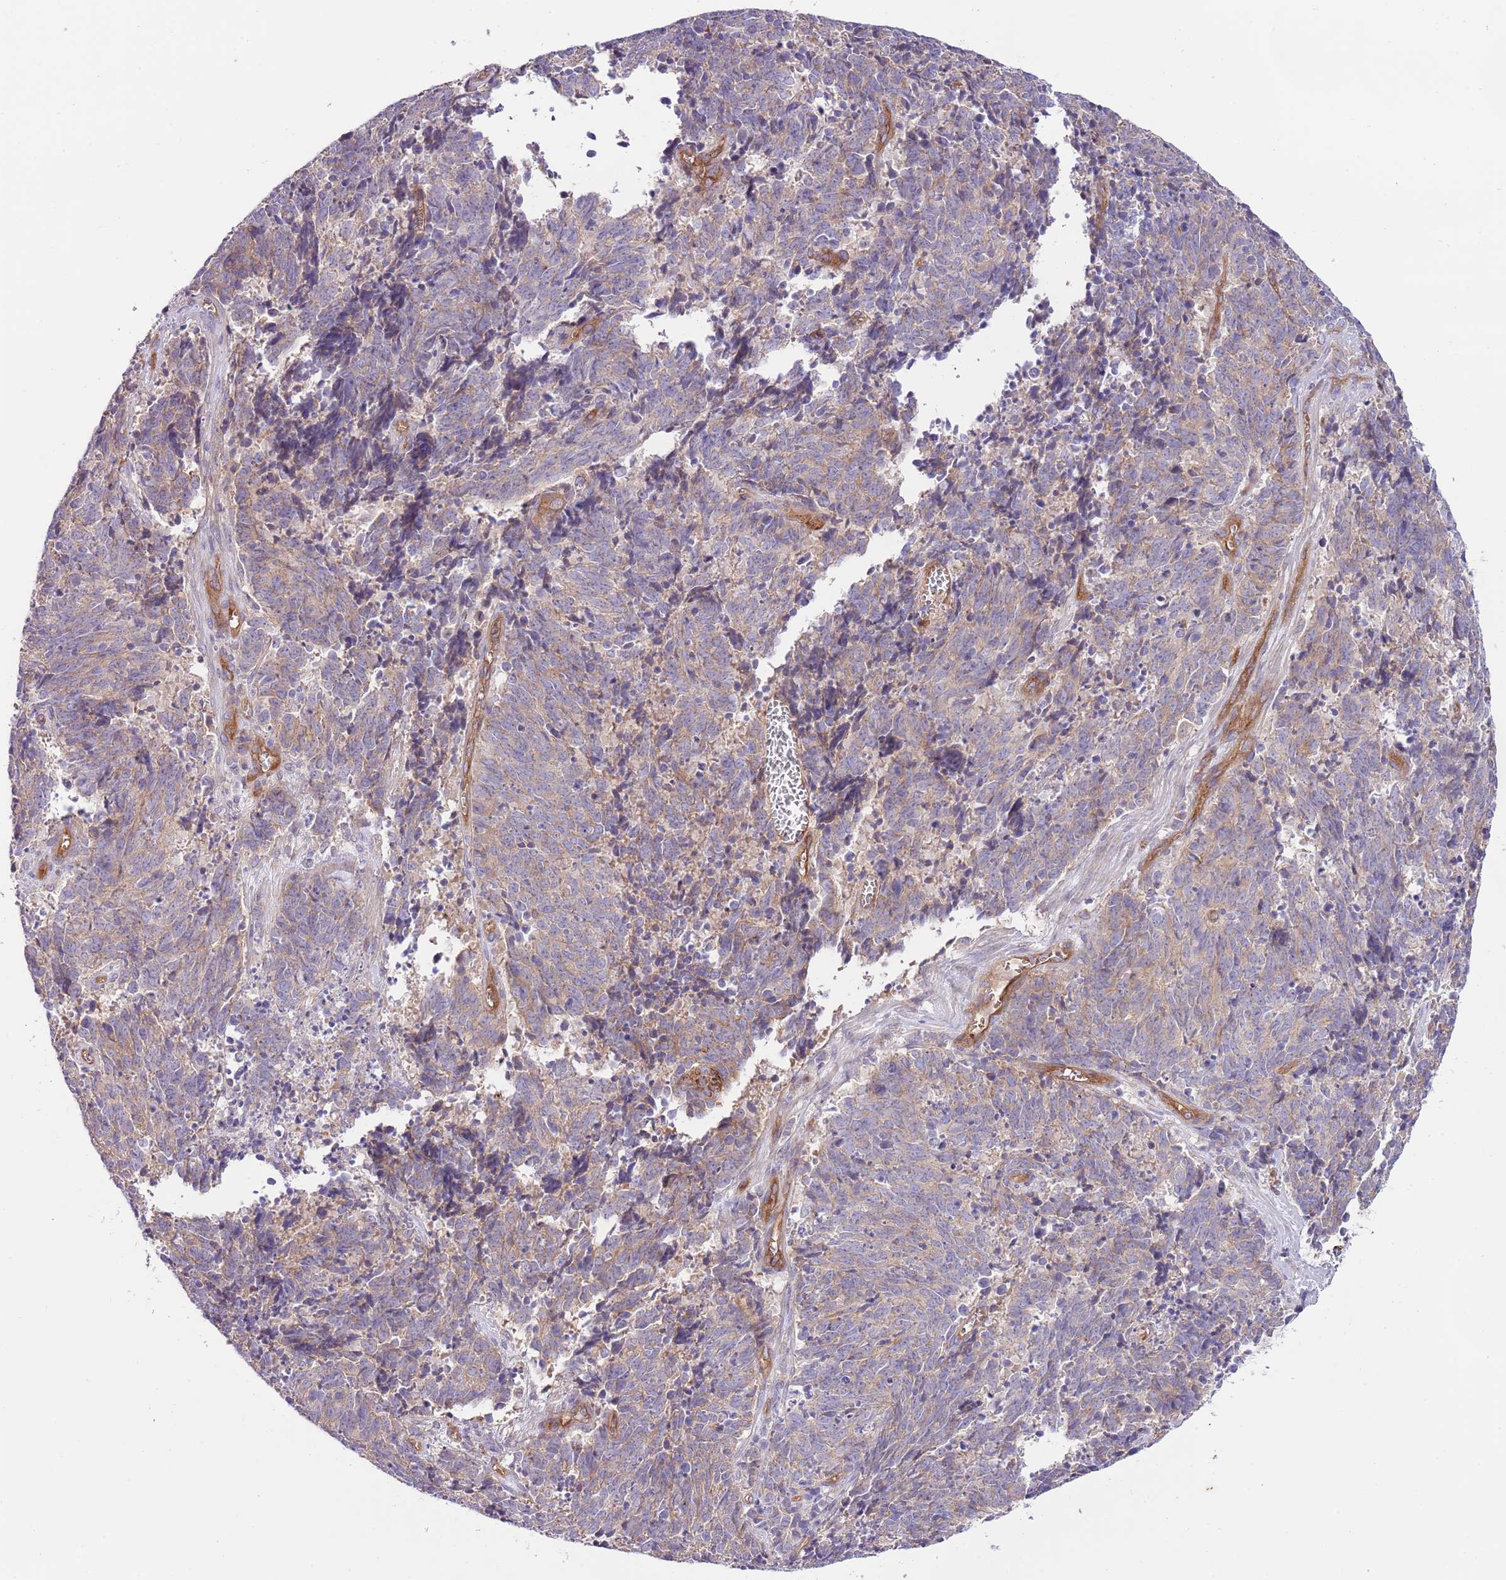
{"staining": {"intensity": "weak", "quantity": "25%-75%", "location": "cytoplasmic/membranous"}, "tissue": "cervical cancer", "cell_type": "Tumor cells", "image_type": "cancer", "snomed": [{"axis": "morphology", "description": "Squamous cell carcinoma, NOS"}, {"axis": "topography", "description": "Cervix"}], "caption": "A low amount of weak cytoplasmic/membranous positivity is identified in approximately 25%-75% of tumor cells in cervical squamous cell carcinoma tissue. (Brightfield microscopy of DAB IHC at high magnification).", "gene": "DOCK6", "patient": {"sex": "female", "age": 29}}